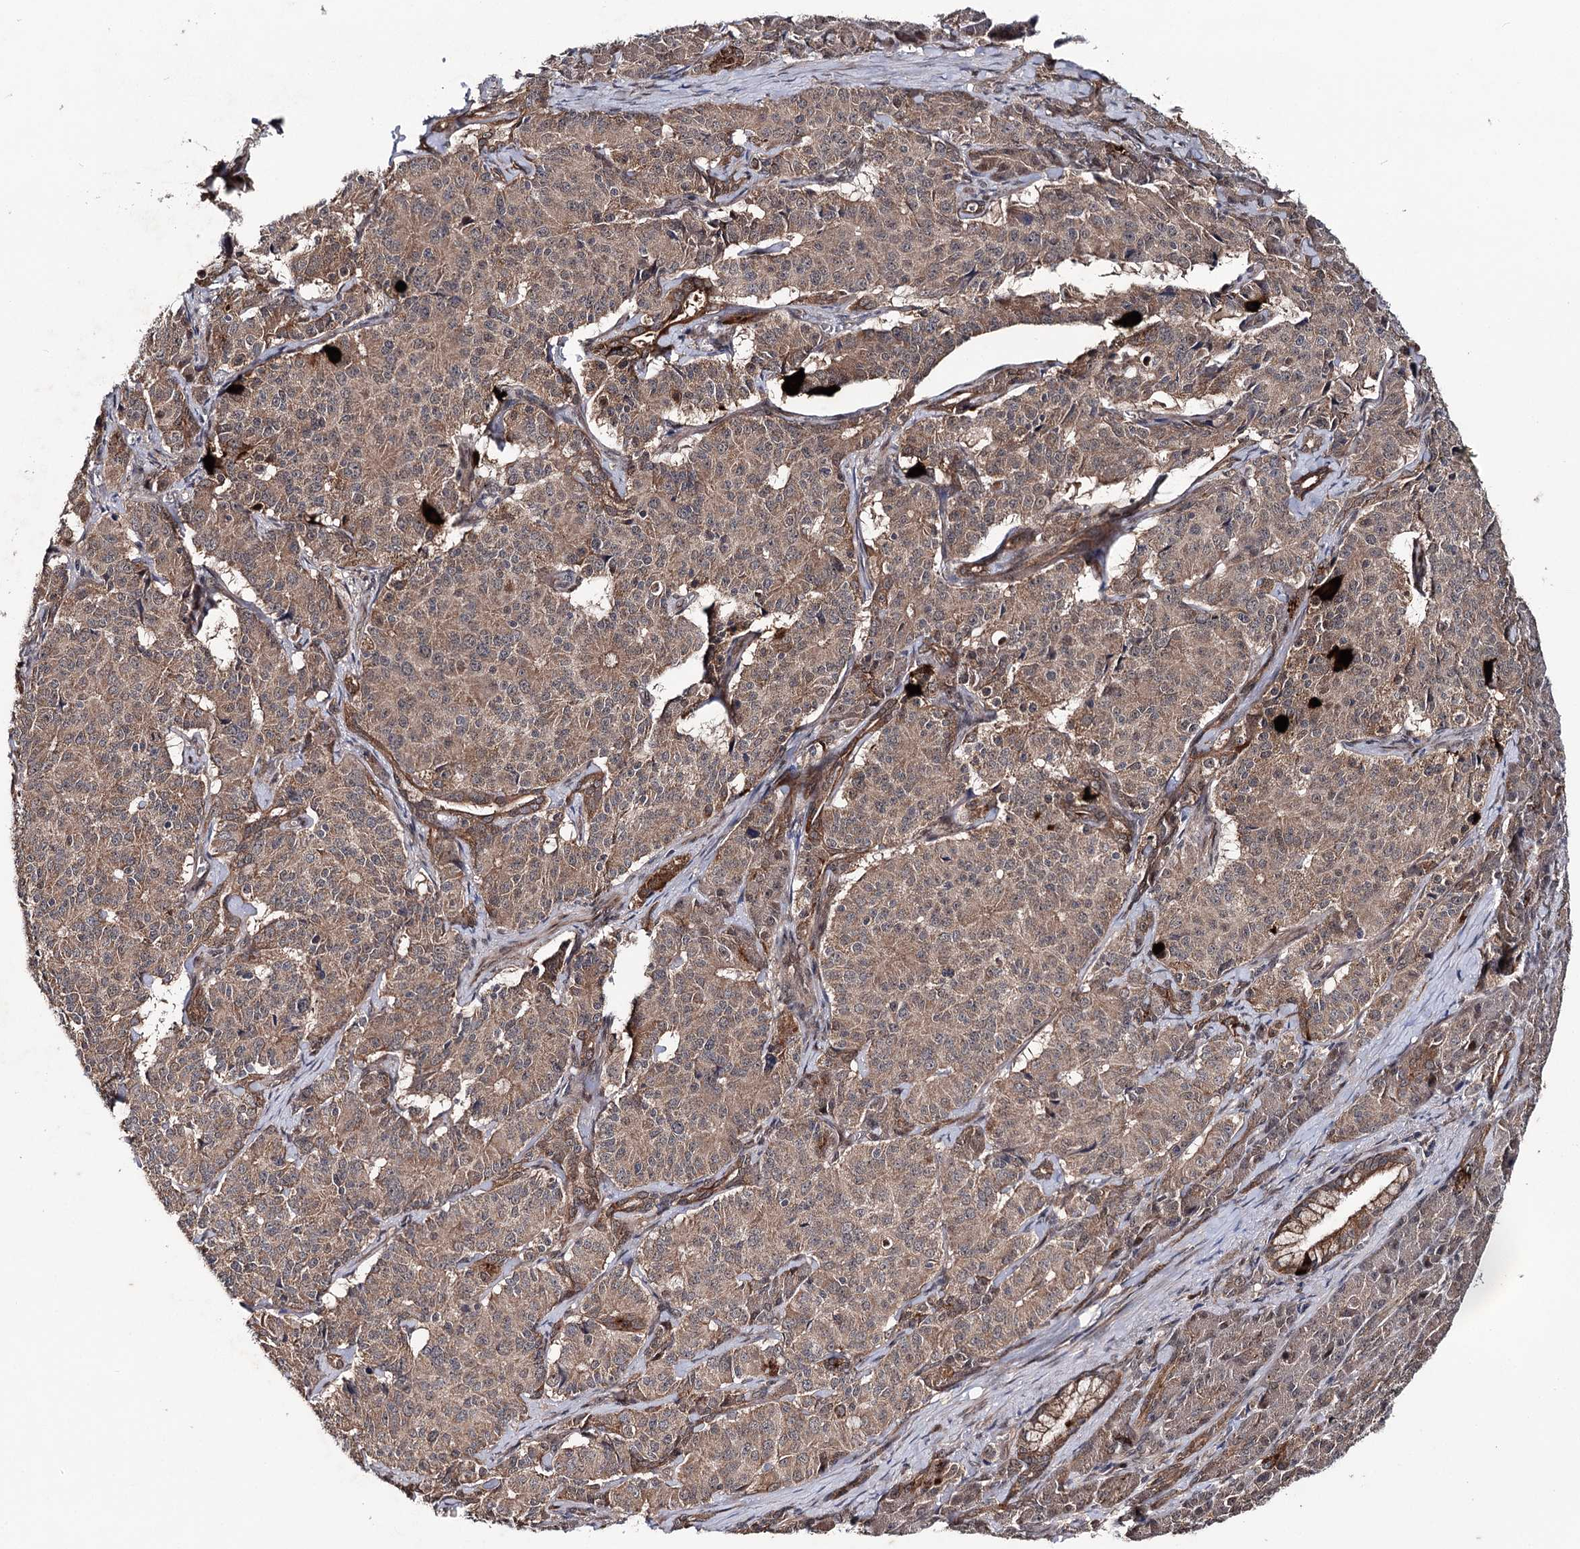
{"staining": {"intensity": "moderate", "quantity": ">75%", "location": "cytoplasmic/membranous"}, "tissue": "pancreatic cancer", "cell_type": "Tumor cells", "image_type": "cancer", "snomed": [{"axis": "morphology", "description": "Adenocarcinoma, NOS"}, {"axis": "topography", "description": "Pancreas"}], "caption": "DAB (3,3'-diaminobenzidine) immunohistochemical staining of human pancreatic cancer (adenocarcinoma) displays moderate cytoplasmic/membranous protein positivity in about >75% of tumor cells.", "gene": "MSANTD2", "patient": {"sex": "female", "age": 74}}